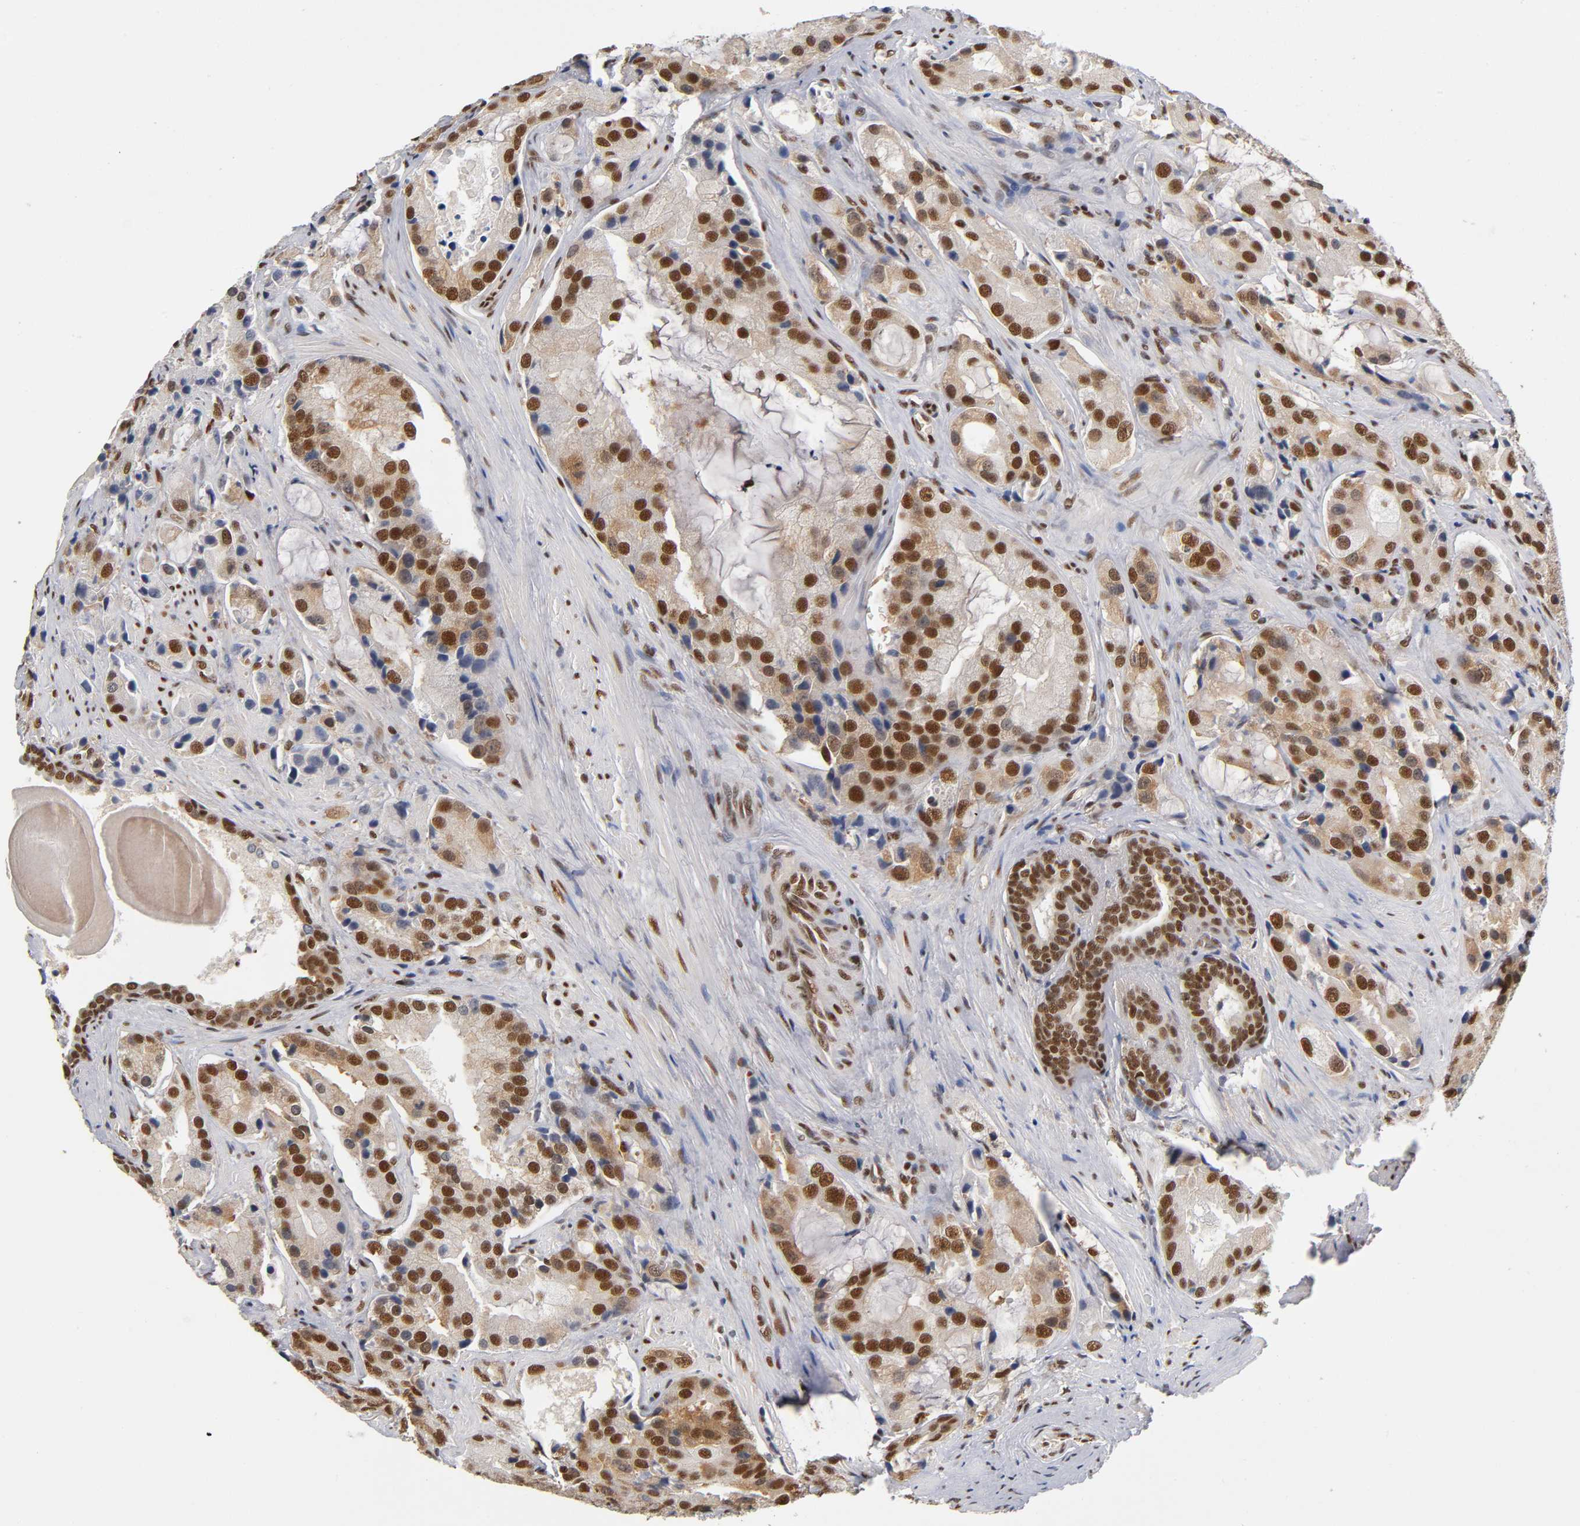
{"staining": {"intensity": "strong", "quantity": ">75%", "location": "nuclear"}, "tissue": "prostate cancer", "cell_type": "Tumor cells", "image_type": "cancer", "snomed": [{"axis": "morphology", "description": "Adenocarcinoma, High grade"}, {"axis": "topography", "description": "Prostate"}], "caption": "An IHC image of tumor tissue is shown. Protein staining in brown highlights strong nuclear positivity in prostate cancer (high-grade adenocarcinoma) within tumor cells.", "gene": "ILKAP", "patient": {"sex": "male", "age": 70}}